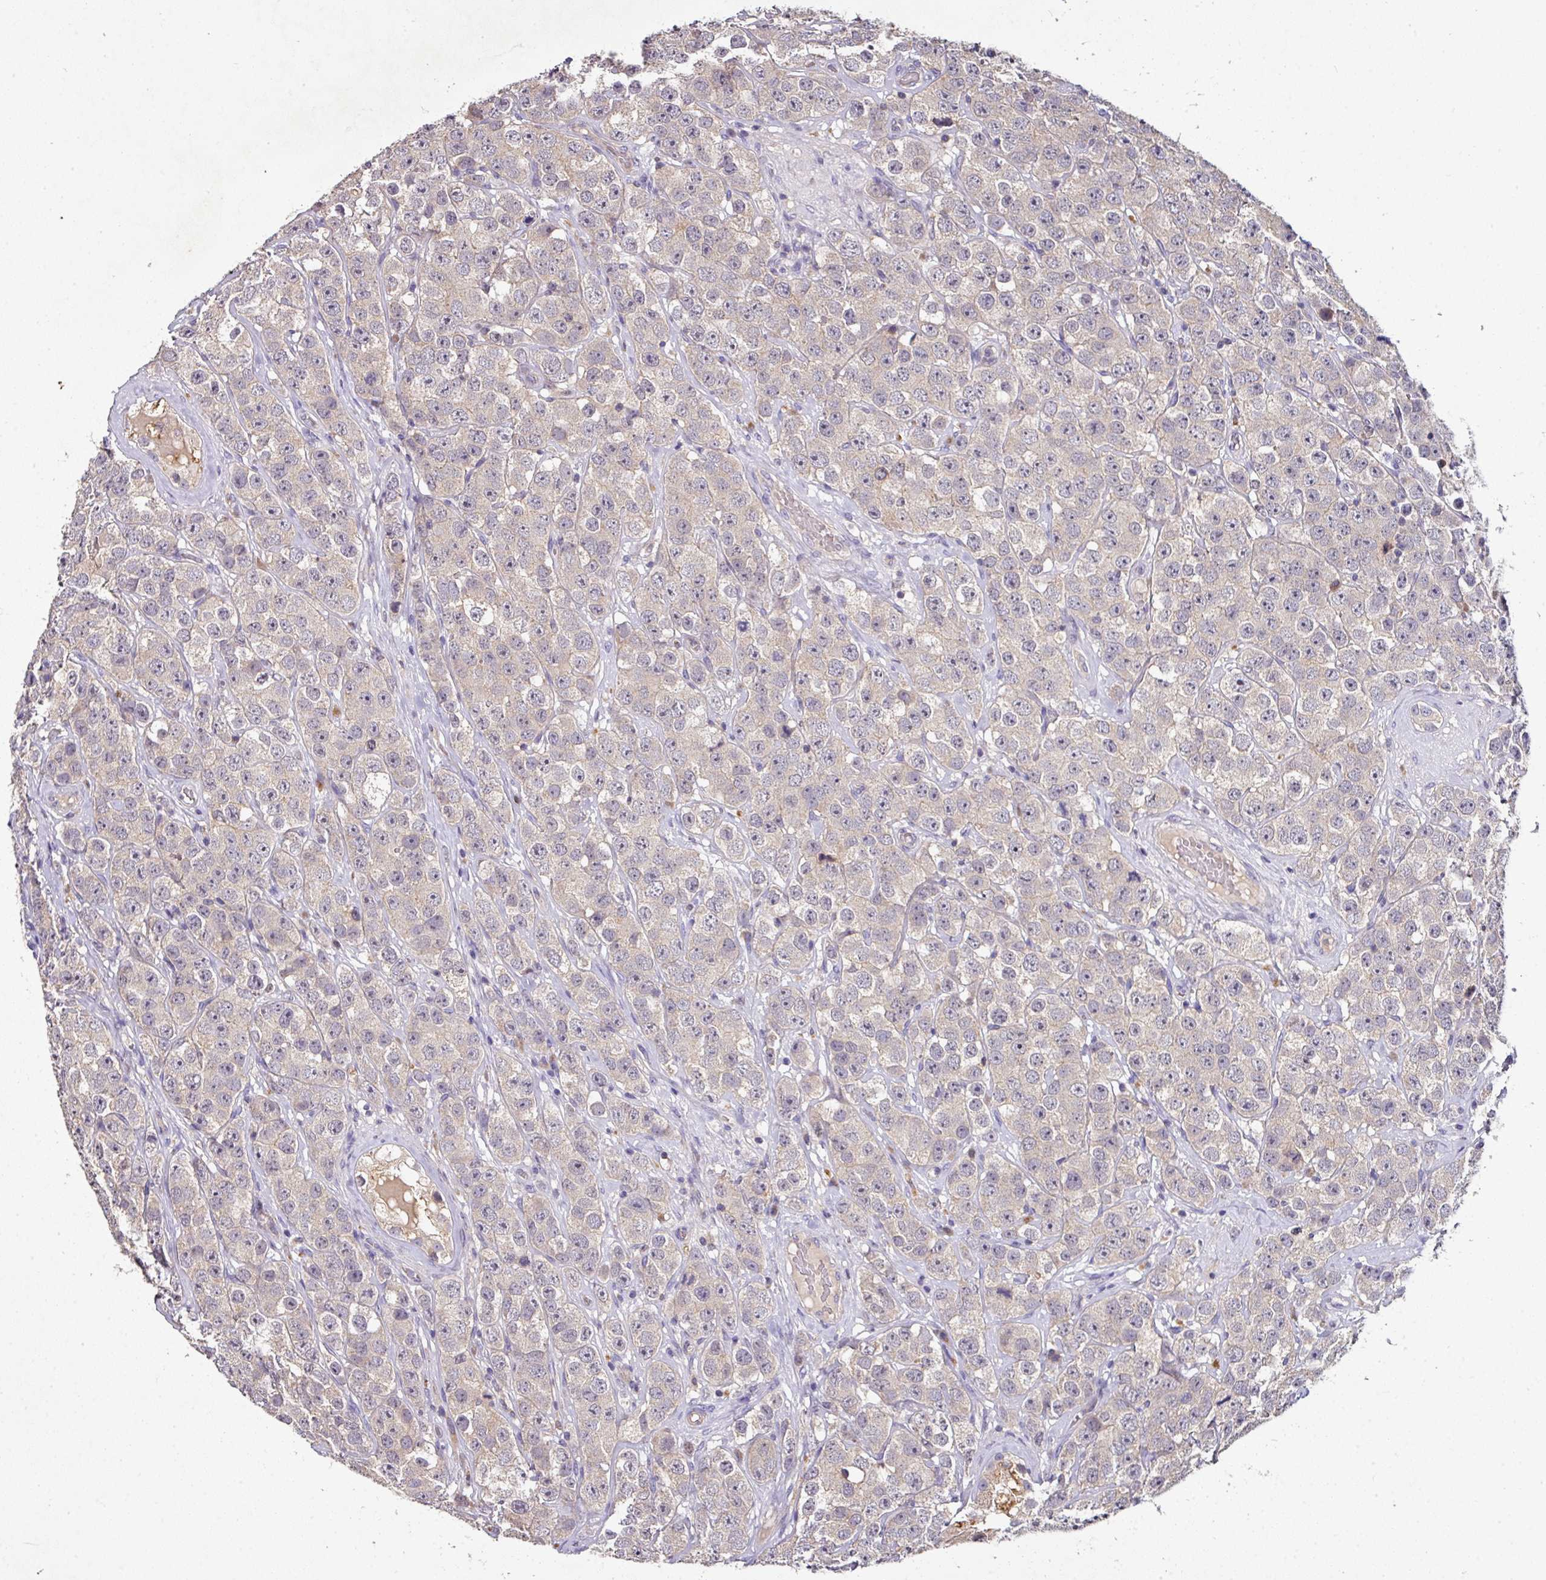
{"staining": {"intensity": "negative", "quantity": "none", "location": "none"}, "tissue": "testis cancer", "cell_type": "Tumor cells", "image_type": "cancer", "snomed": [{"axis": "morphology", "description": "Seminoma, NOS"}, {"axis": "topography", "description": "Testis"}], "caption": "Testis cancer (seminoma) was stained to show a protein in brown. There is no significant staining in tumor cells.", "gene": "AEBP2", "patient": {"sex": "male", "age": 28}}